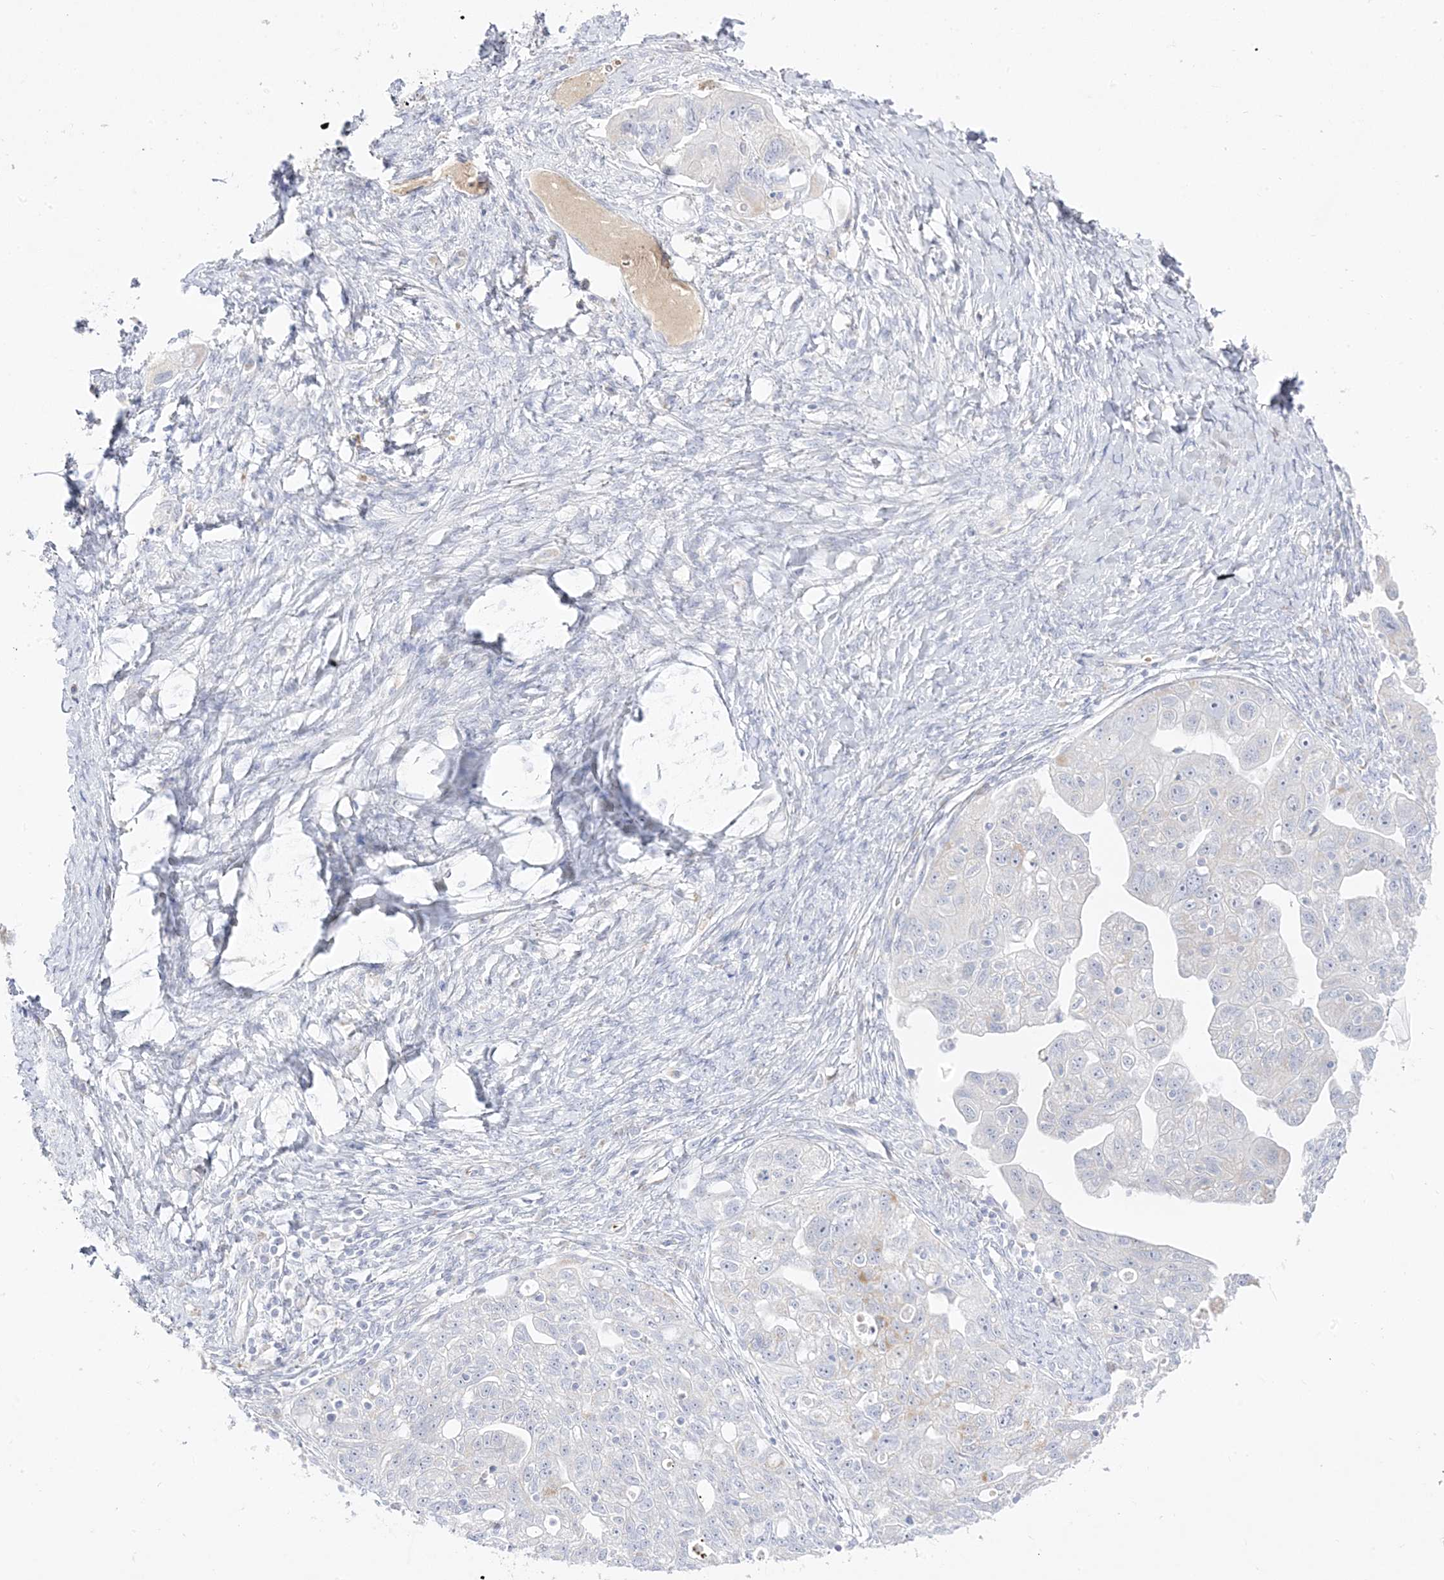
{"staining": {"intensity": "negative", "quantity": "none", "location": "none"}, "tissue": "ovarian cancer", "cell_type": "Tumor cells", "image_type": "cancer", "snomed": [{"axis": "morphology", "description": "Carcinoma, NOS"}, {"axis": "morphology", "description": "Cystadenocarcinoma, serous, NOS"}, {"axis": "topography", "description": "Ovary"}], "caption": "Immunohistochemistry (IHC) image of neoplastic tissue: human ovarian cancer stained with DAB (3,3'-diaminobenzidine) demonstrates no significant protein positivity in tumor cells. (DAB (3,3'-diaminobenzidine) IHC visualized using brightfield microscopy, high magnification).", "gene": "TRANK1", "patient": {"sex": "female", "age": 69}}